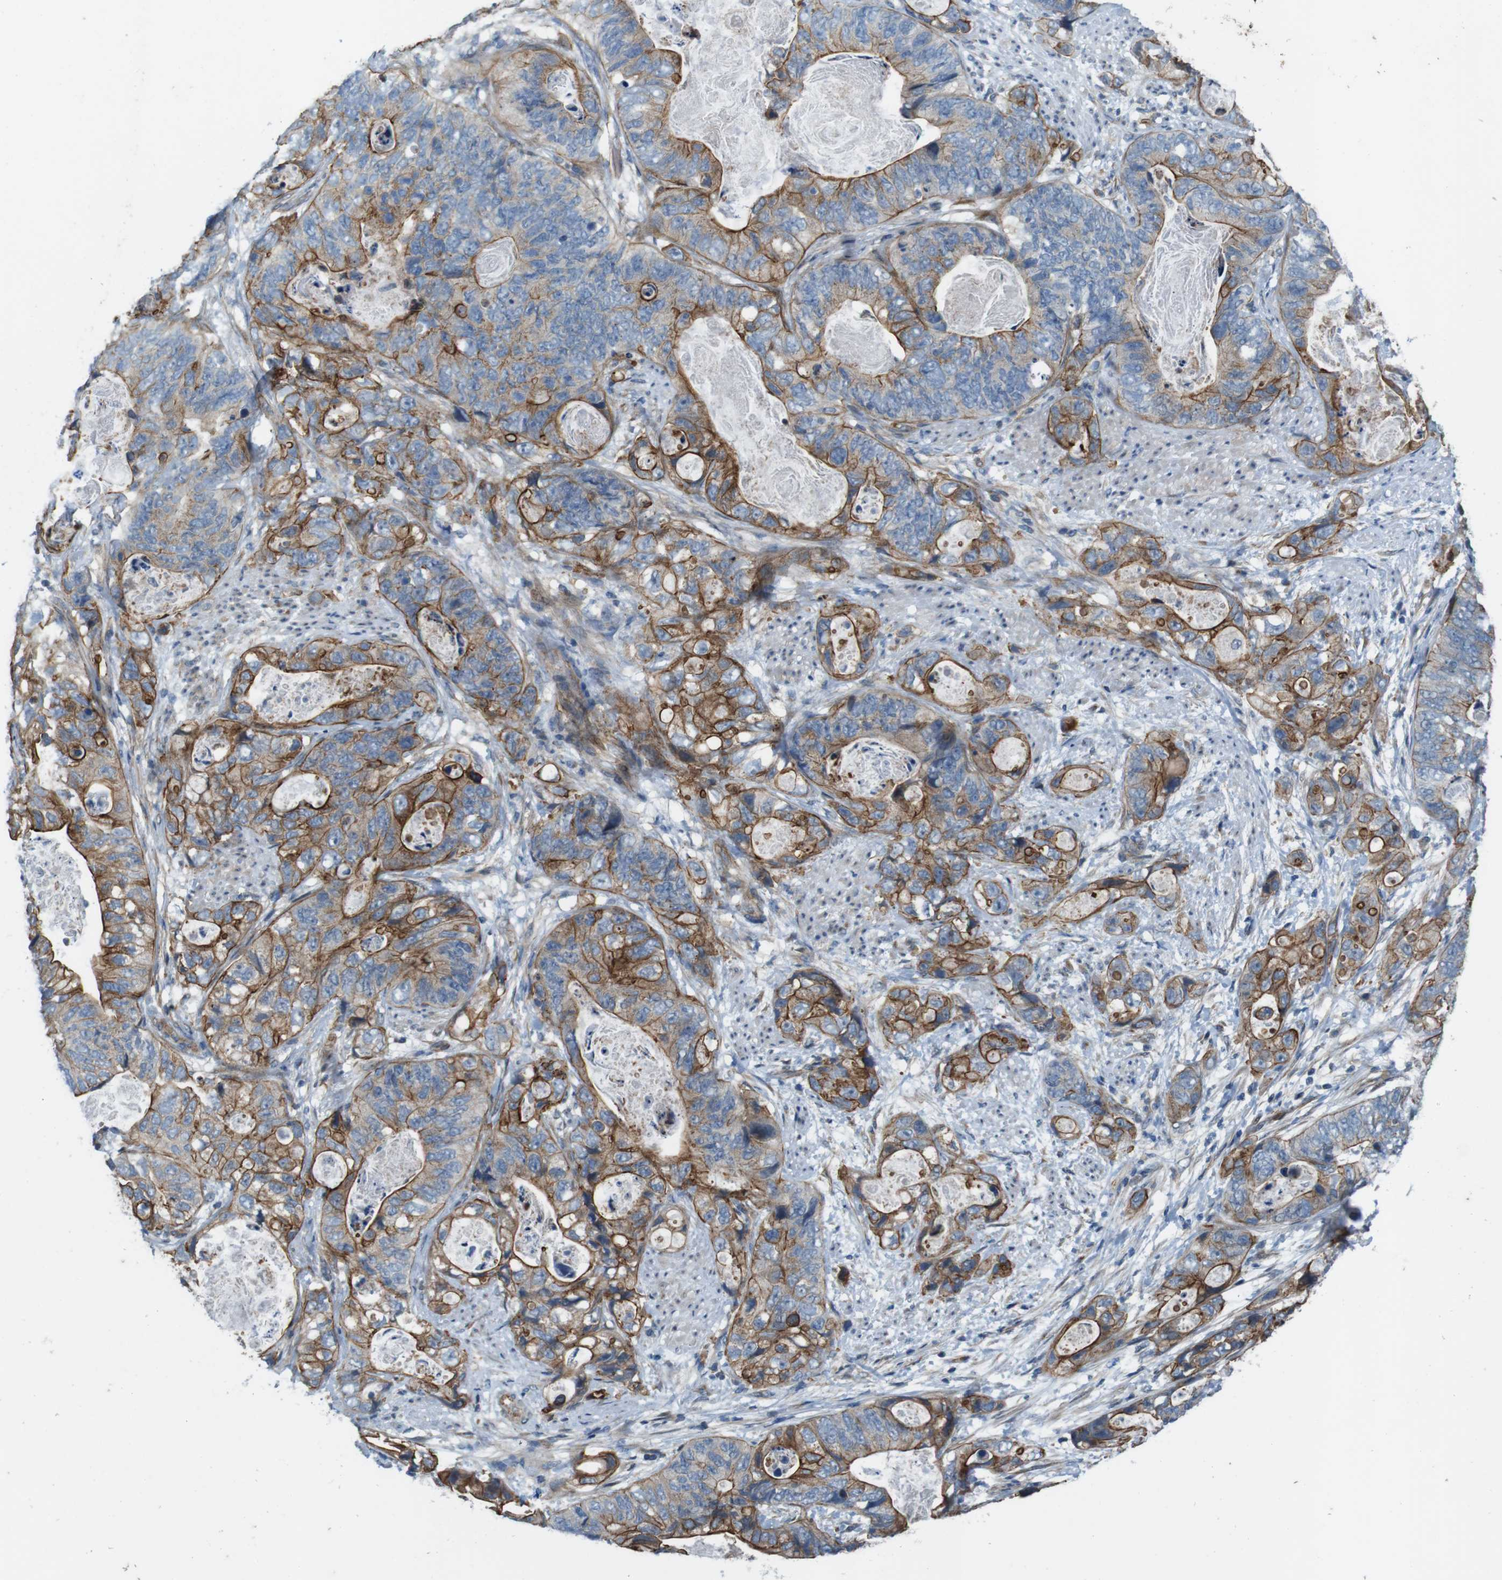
{"staining": {"intensity": "moderate", "quantity": ">75%", "location": "cytoplasmic/membranous"}, "tissue": "stomach cancer", "cell_type": "Tumor cells", "image_type": "cancer", "snomed": [{"axis": "morphology", "description": "Adenocarcinoma, NOS"}, {"axis": "topography", "description": "Stomach"}], "caption": "Stomach adenocarcinoma stained with a brown dye displays moderate cytoplasmic/membranous positive staining in about >75% of tumor cells.", "gene": "SKI", "patient": {"sex": "female", "age": 89}}